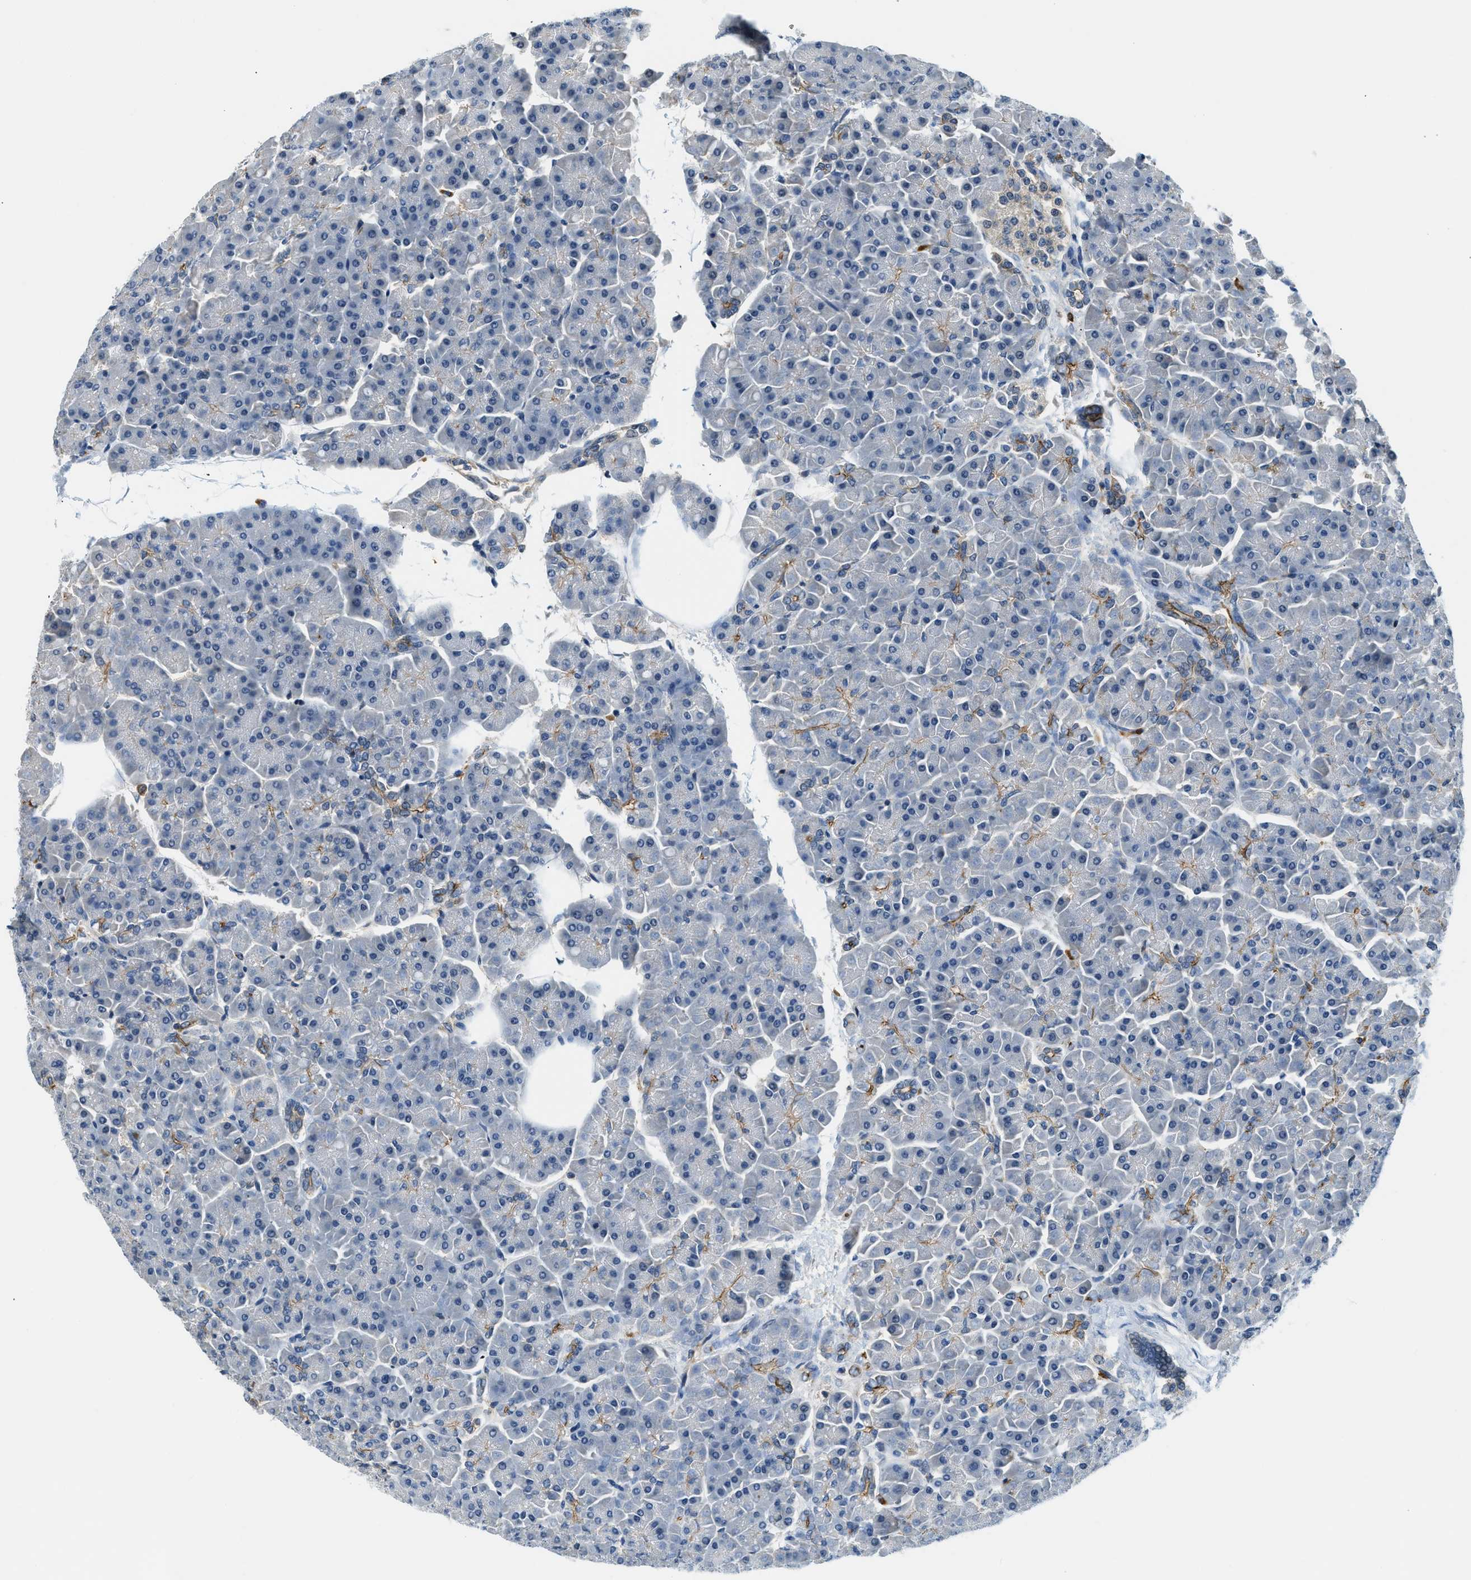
{"staining": {"intensity": "weak", "quantity": "<25%", "location": "cytoplasmic/membranous"}, "tissue": "pancreas", "cell_type": "Exocrine glandular cells", "image_type": "normal", "snomed": [{"axis": "morphology", "description": "Normal tissue, NOS"}, {"axis": "topography", "description": "Pancreas"}], "caption": "This is an immunohistochemistry (IHC) image of benign human pancreas. There is no staining in exocrine glandular cells.", "gene": "CBLB", "patient": {"sex": "female", "age": 70}}